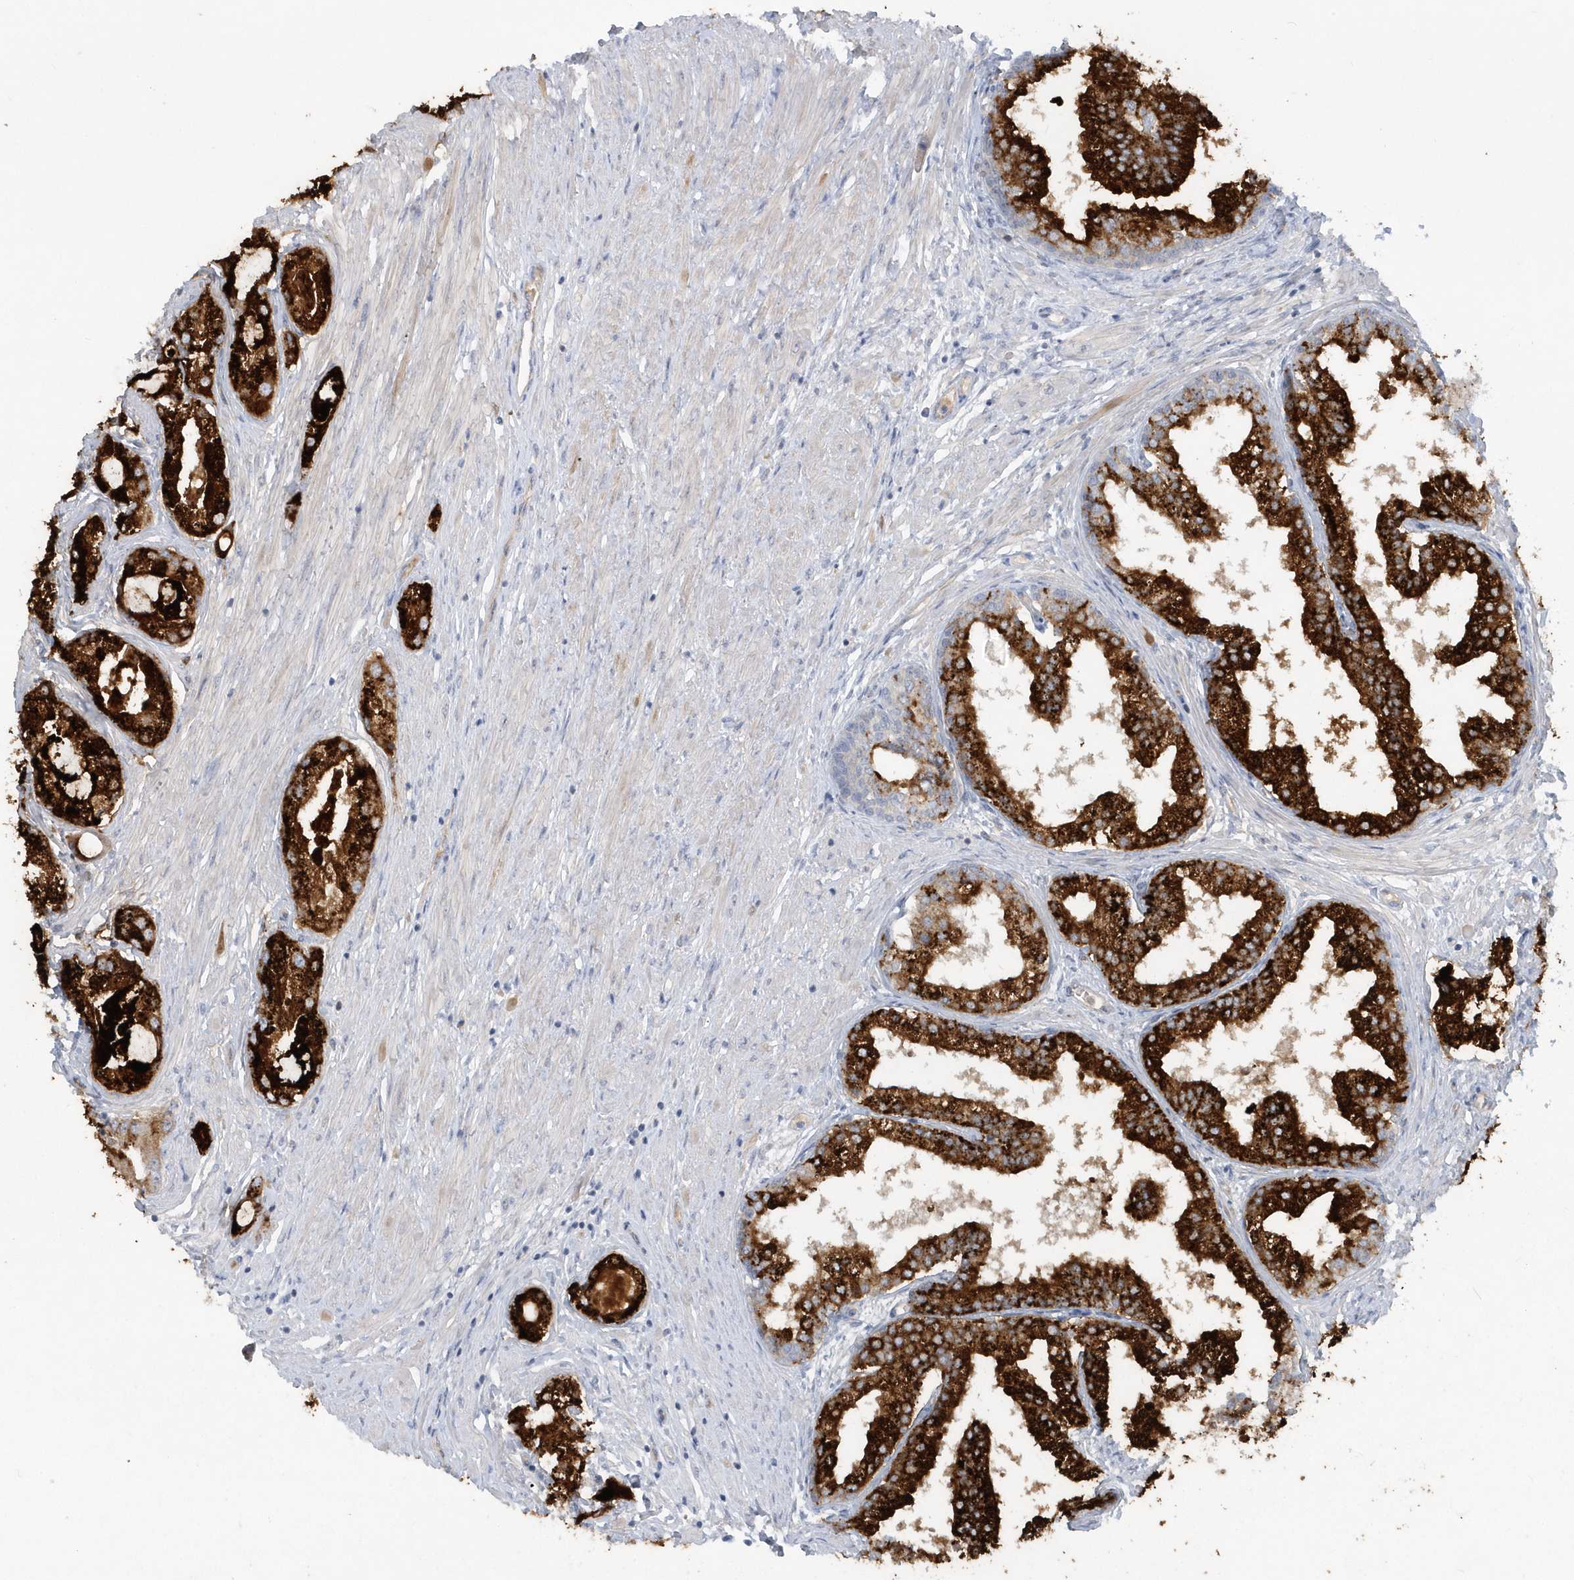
{"staining": {"intensity": "strong", "quantity": ">75%", "location": "cytoplasmic/membranous"}, "tissue": "prostate cancer", "cell_type": "Tumor cells", "image_type": "cancer", "snomed": [{"axis": "morphology", "description": "Adenocarcinoma, Low grade"}, {"axis": "topography", "description": "Prostate"}], "caption": "Adenocarcinoma (low-grade) (prostate) stained with DAB immunohistochemistry (IHC) exhibits high levels of strong cytoplasmic/membranous staining in about >75% of tumor cells.", "gene": "RAI14", "patient": {"sex": "male", "age": 62}}